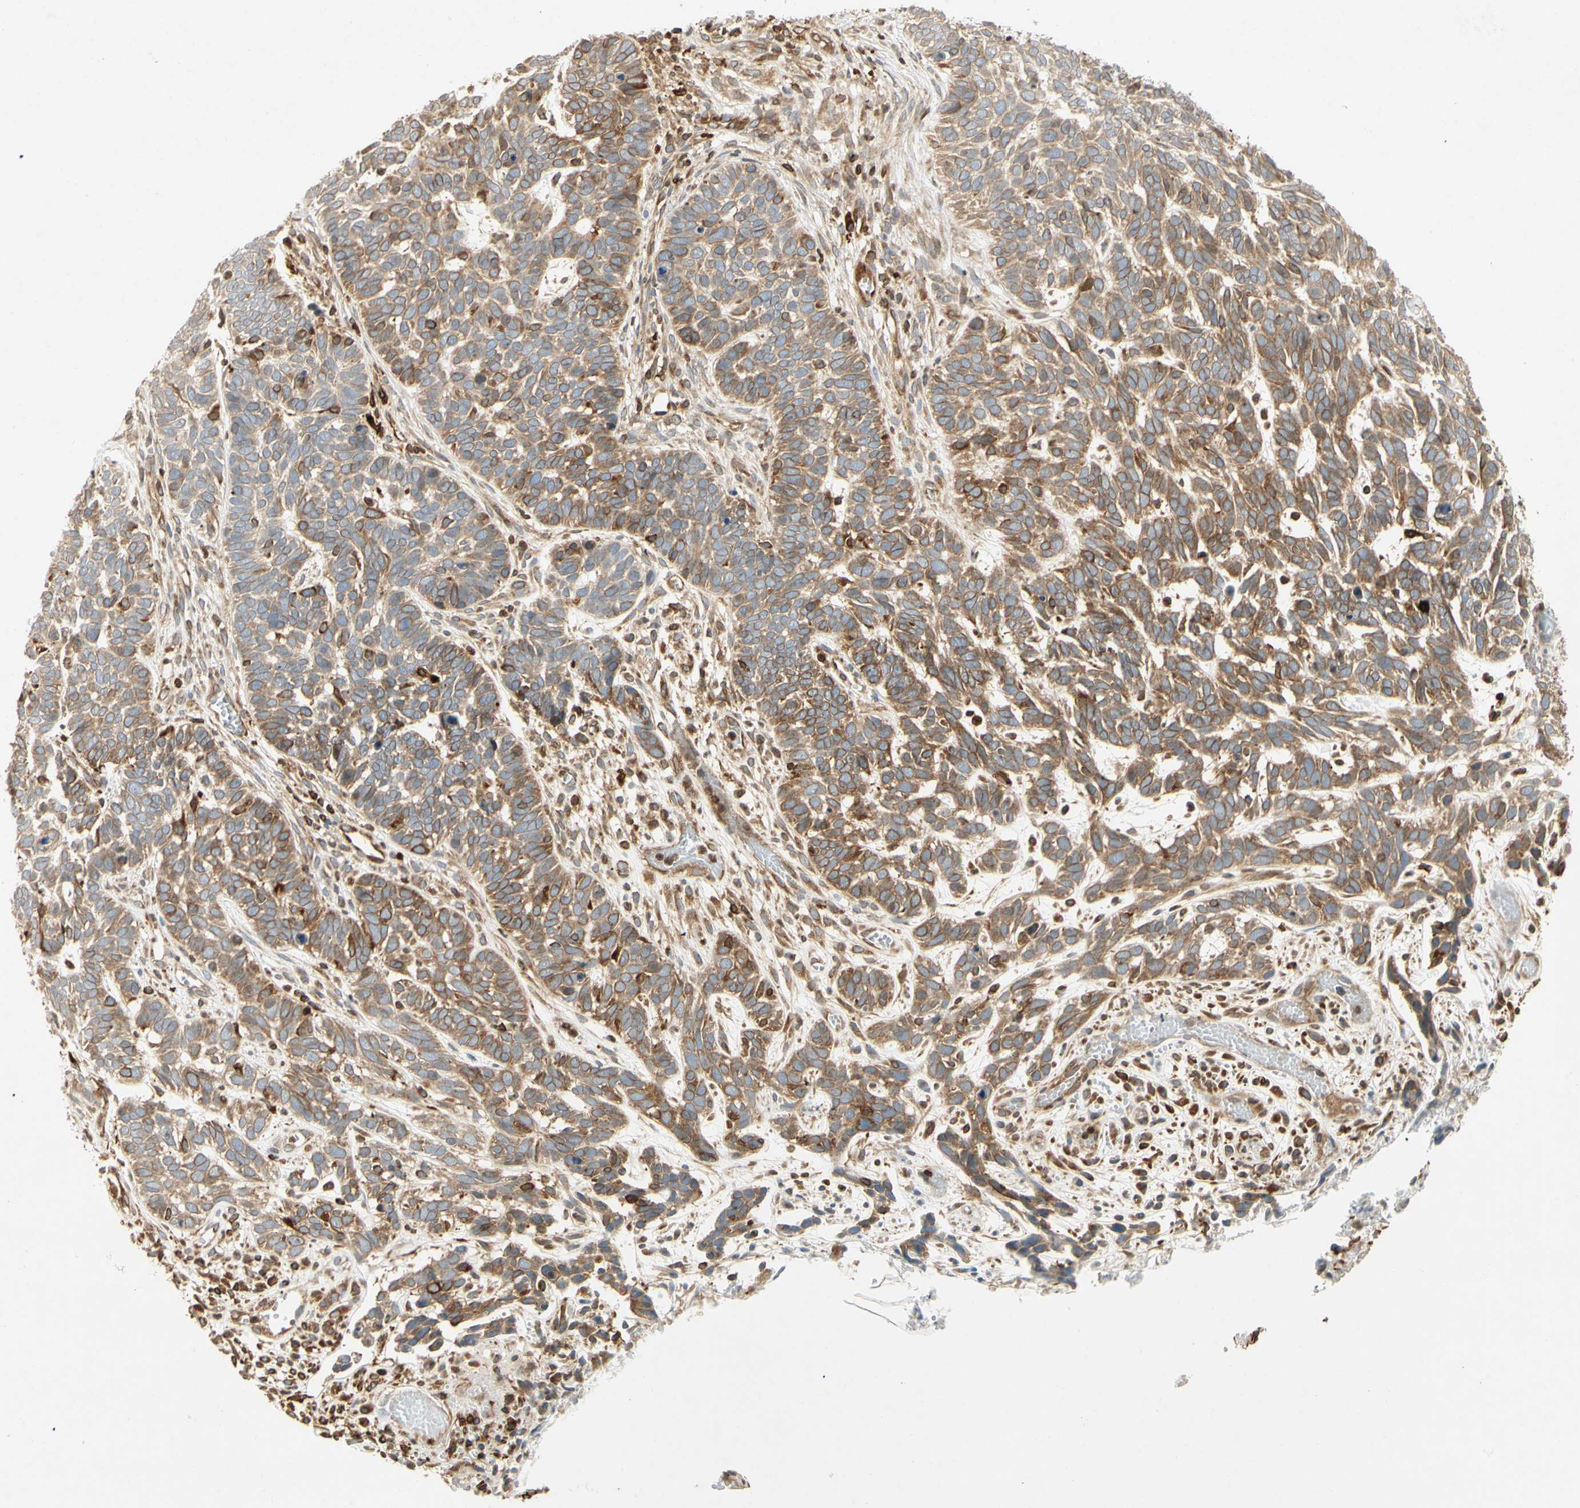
{"staining": {"intensity": "moderate", "quantity": ">75%", "location": "cytoplasmic/membranous"}, "tissue": "skin cancer", "cell_type": "Tumor cells", "image_type": "cancer", "snomed": [{"axis": "morphology", "description": "Basal cell carcinoma"}, {"axis": "topography", "description": "Skin"}], "caption": "Brown immunohistochemical staining in human skin cancer demonstrates moderate cytoplasmic/membranous expression in approximately >75% of tumor cells.", "gene": "TAPBP", "patient": {"sex": "male", "age": 87}}